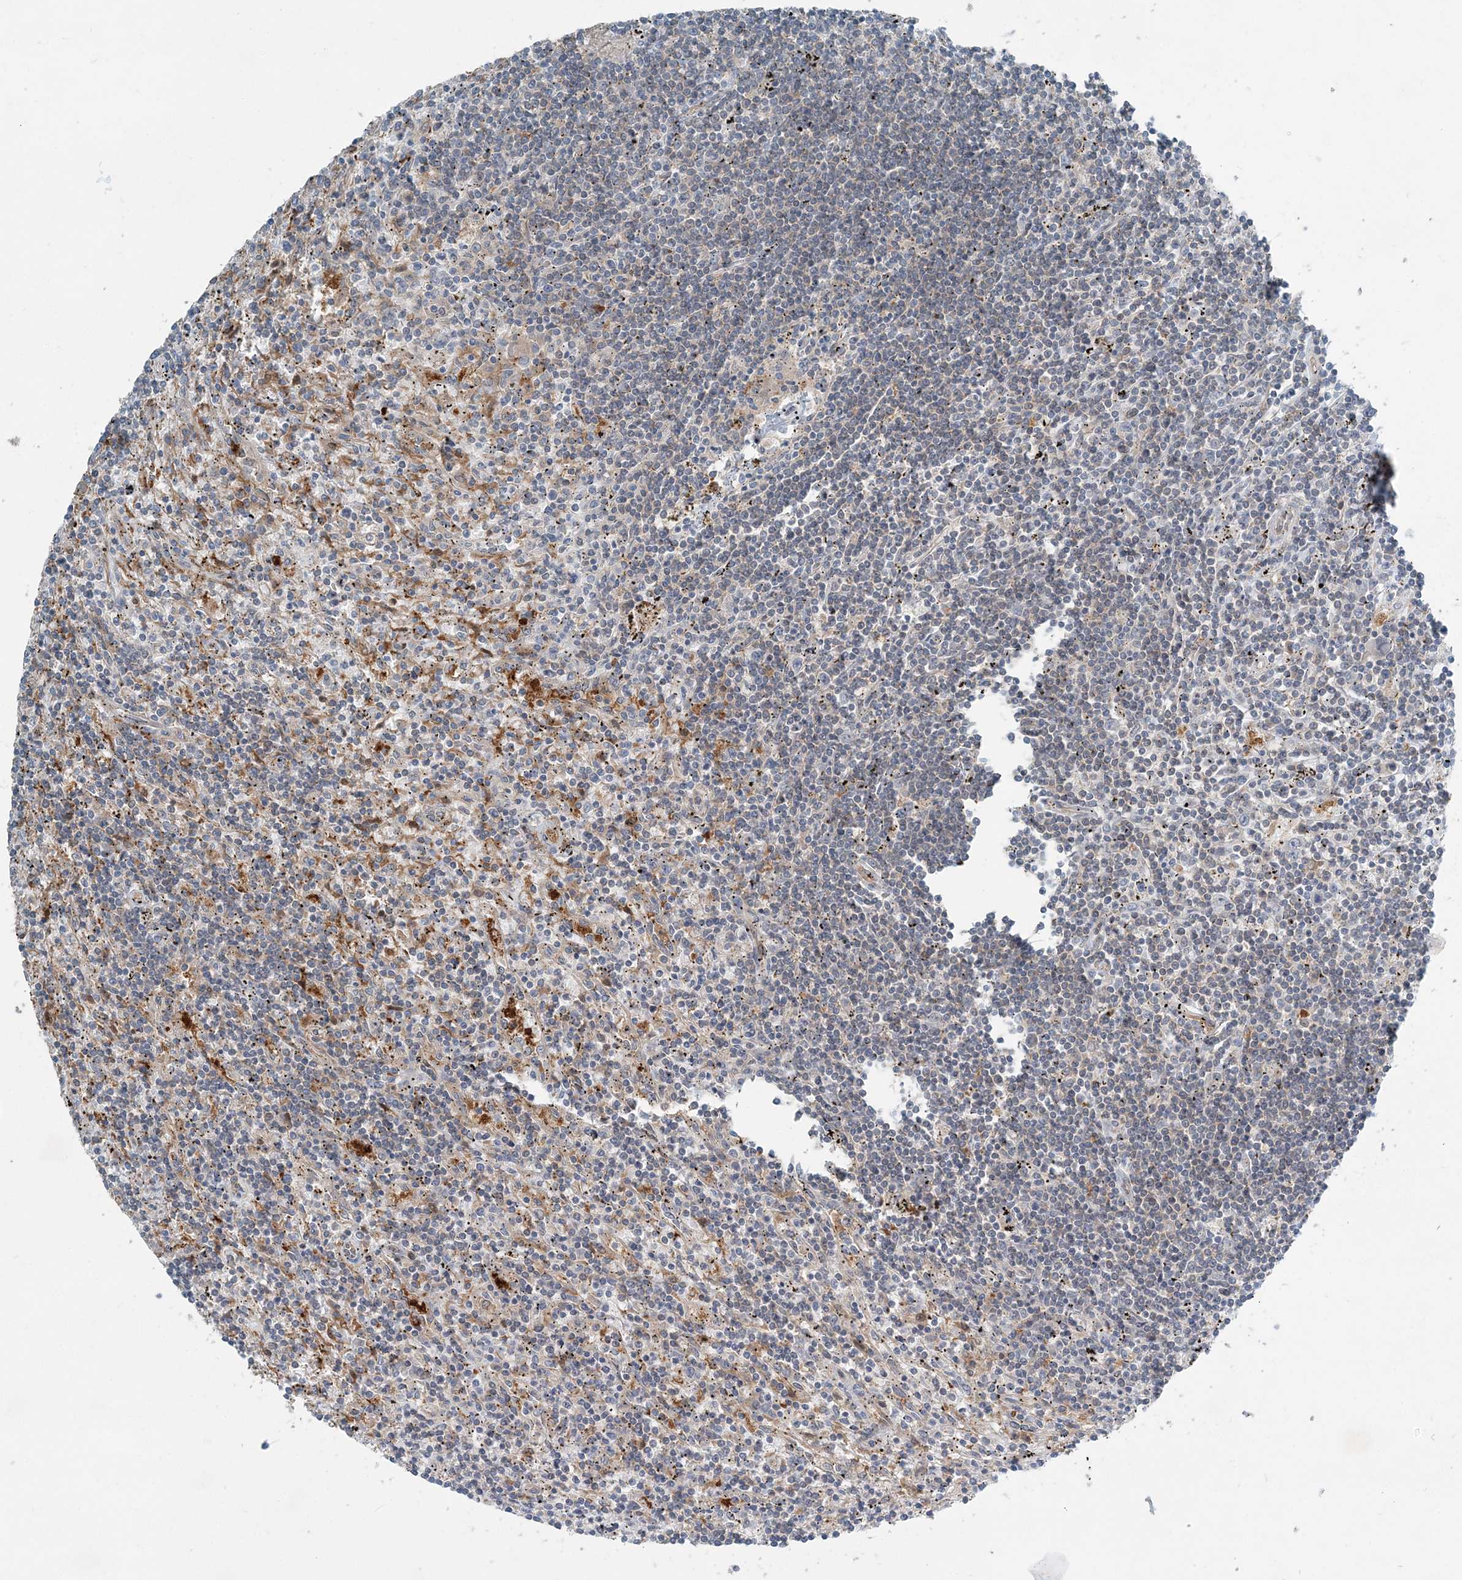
{"staining": {"intensity": "negative", "quantity": "none", "location": "none"}, "tissue": "lymphoma", "cell_type": "Tumor cells", "image_type": "cancer", "snomed": [{"axis": "morphology", "description": "Malignant lymphoma, non-Hodgkin's type, Low grade"}, {"axis": "topography", "description": "Spleen"}], "caption": "High magnification brightfield microscopy of malignant lymphoma, non-Hodgkin's type (low-grade) stained with DAB (3,3'-diaminobenzidine) (brown) and counterstained with hematoxylin (blue): tumor cells show no significant positivity. (IHC, brightfield microscopy, high magnification).", "gene": "ARMH1", "patient": {"sex": "male", "age": 76}}